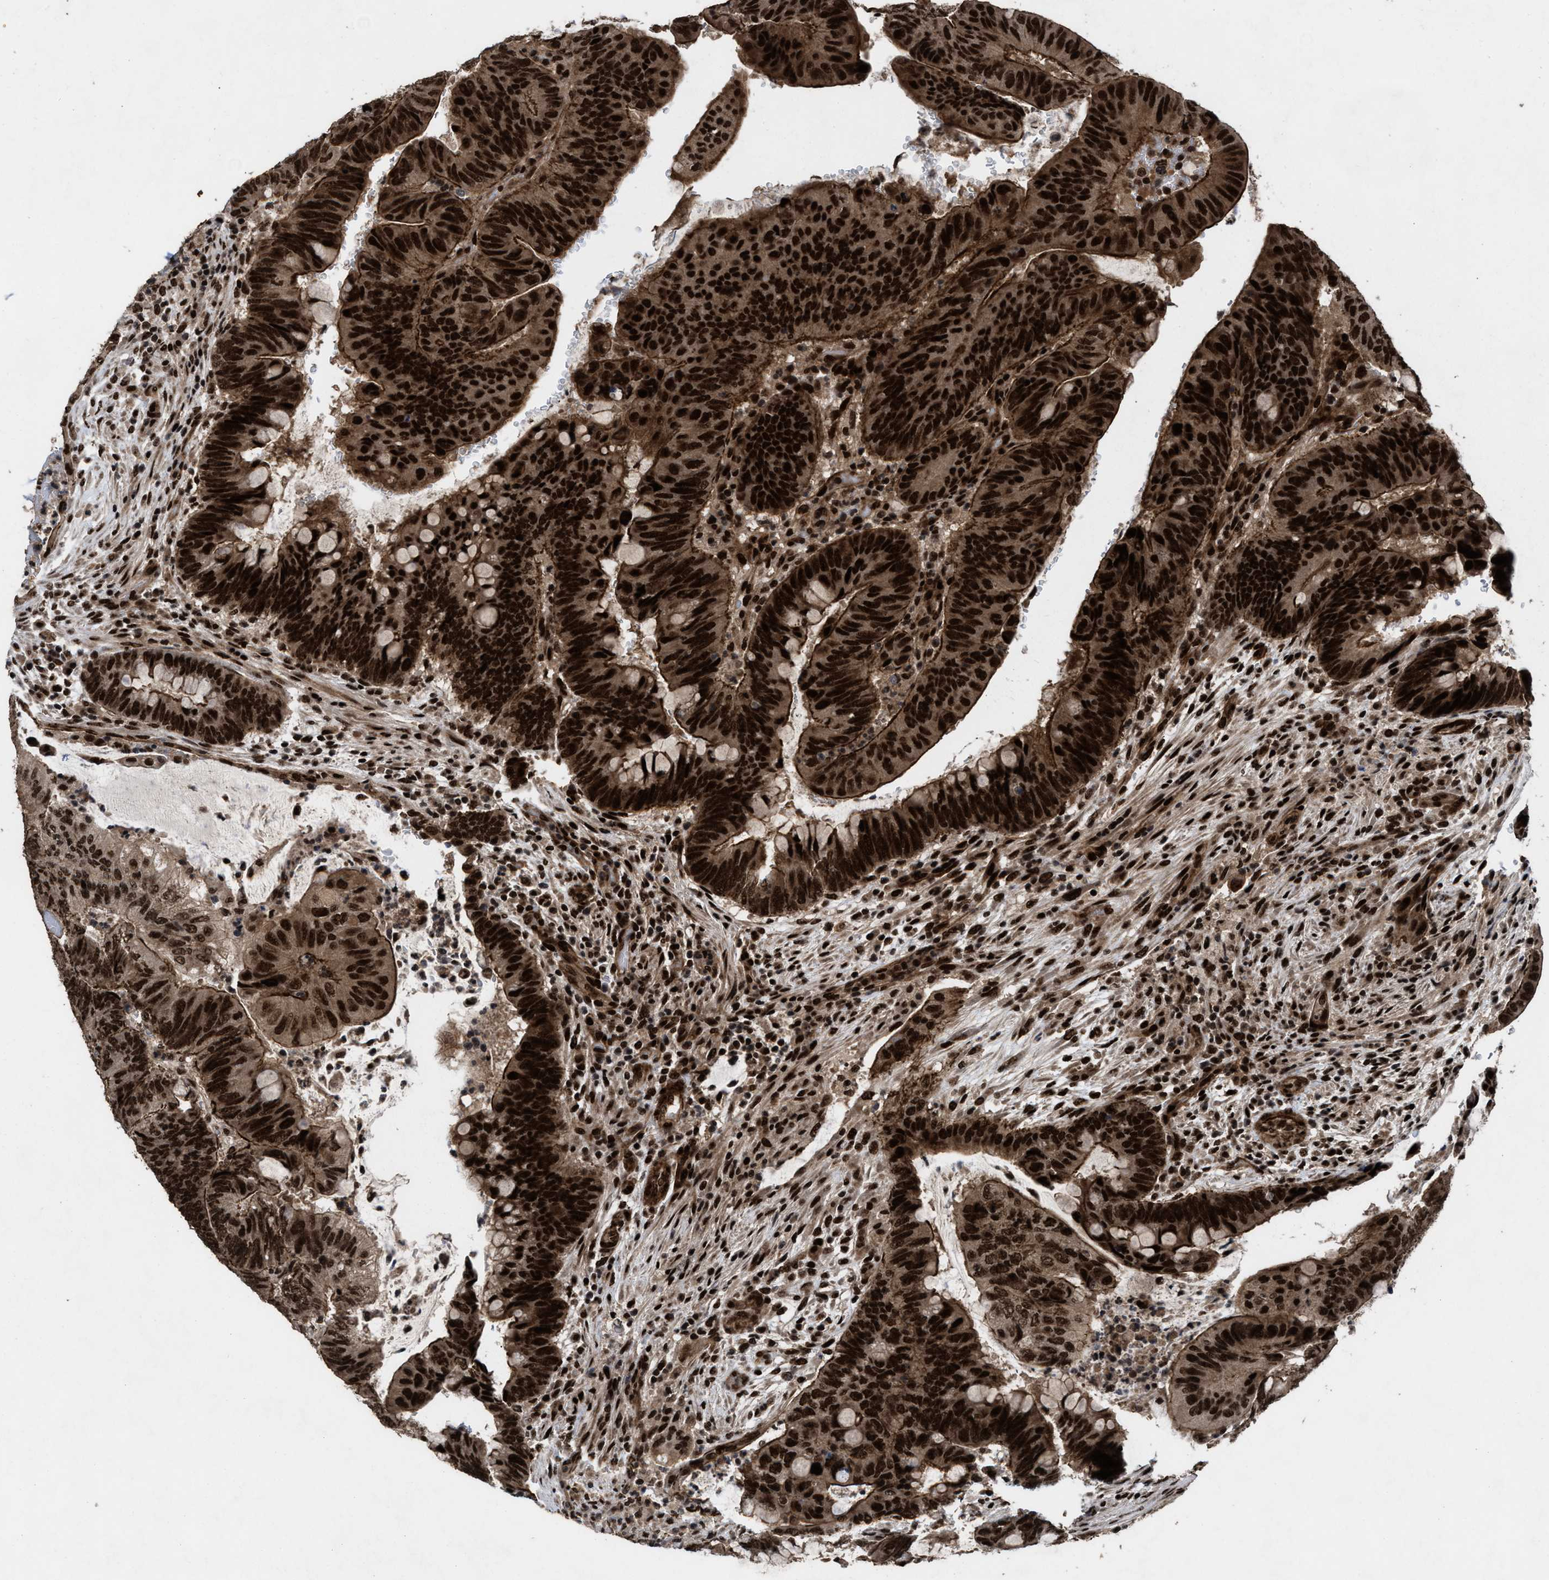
{"staining": {"intensity": "strong", "quantity": ">75%", "location": "cytoplasmic/membranous,nuclear"}, "tissue": "colorectal cancer", "cell_type": "Tumor cells", "image_type": "cancer", "snomed": [{"axis": "morphology", "description": "Normal tissue, NOS"}, {"axis": "morphology", "description": "Adenocarcinoma, NOS"}, {"axis": "topography", "description": "Rectum"}, {"axis": "topography", "description": "Peripheral nerve tissue"}], "caption": "Immunohistochemistry micrograph of neoplastic tissue: adenocarcinoma (colorectal) stained using immunohistochemistry exhibits high levels of strong protein expression localized specifically in the cytoplasmic/membranous and nuclear of tumor cells, appearing as a cytoplasmic/membranous and nuclear brown color.", "gene": "WIZ", "patient": {"sex": "male", "age": 92}}